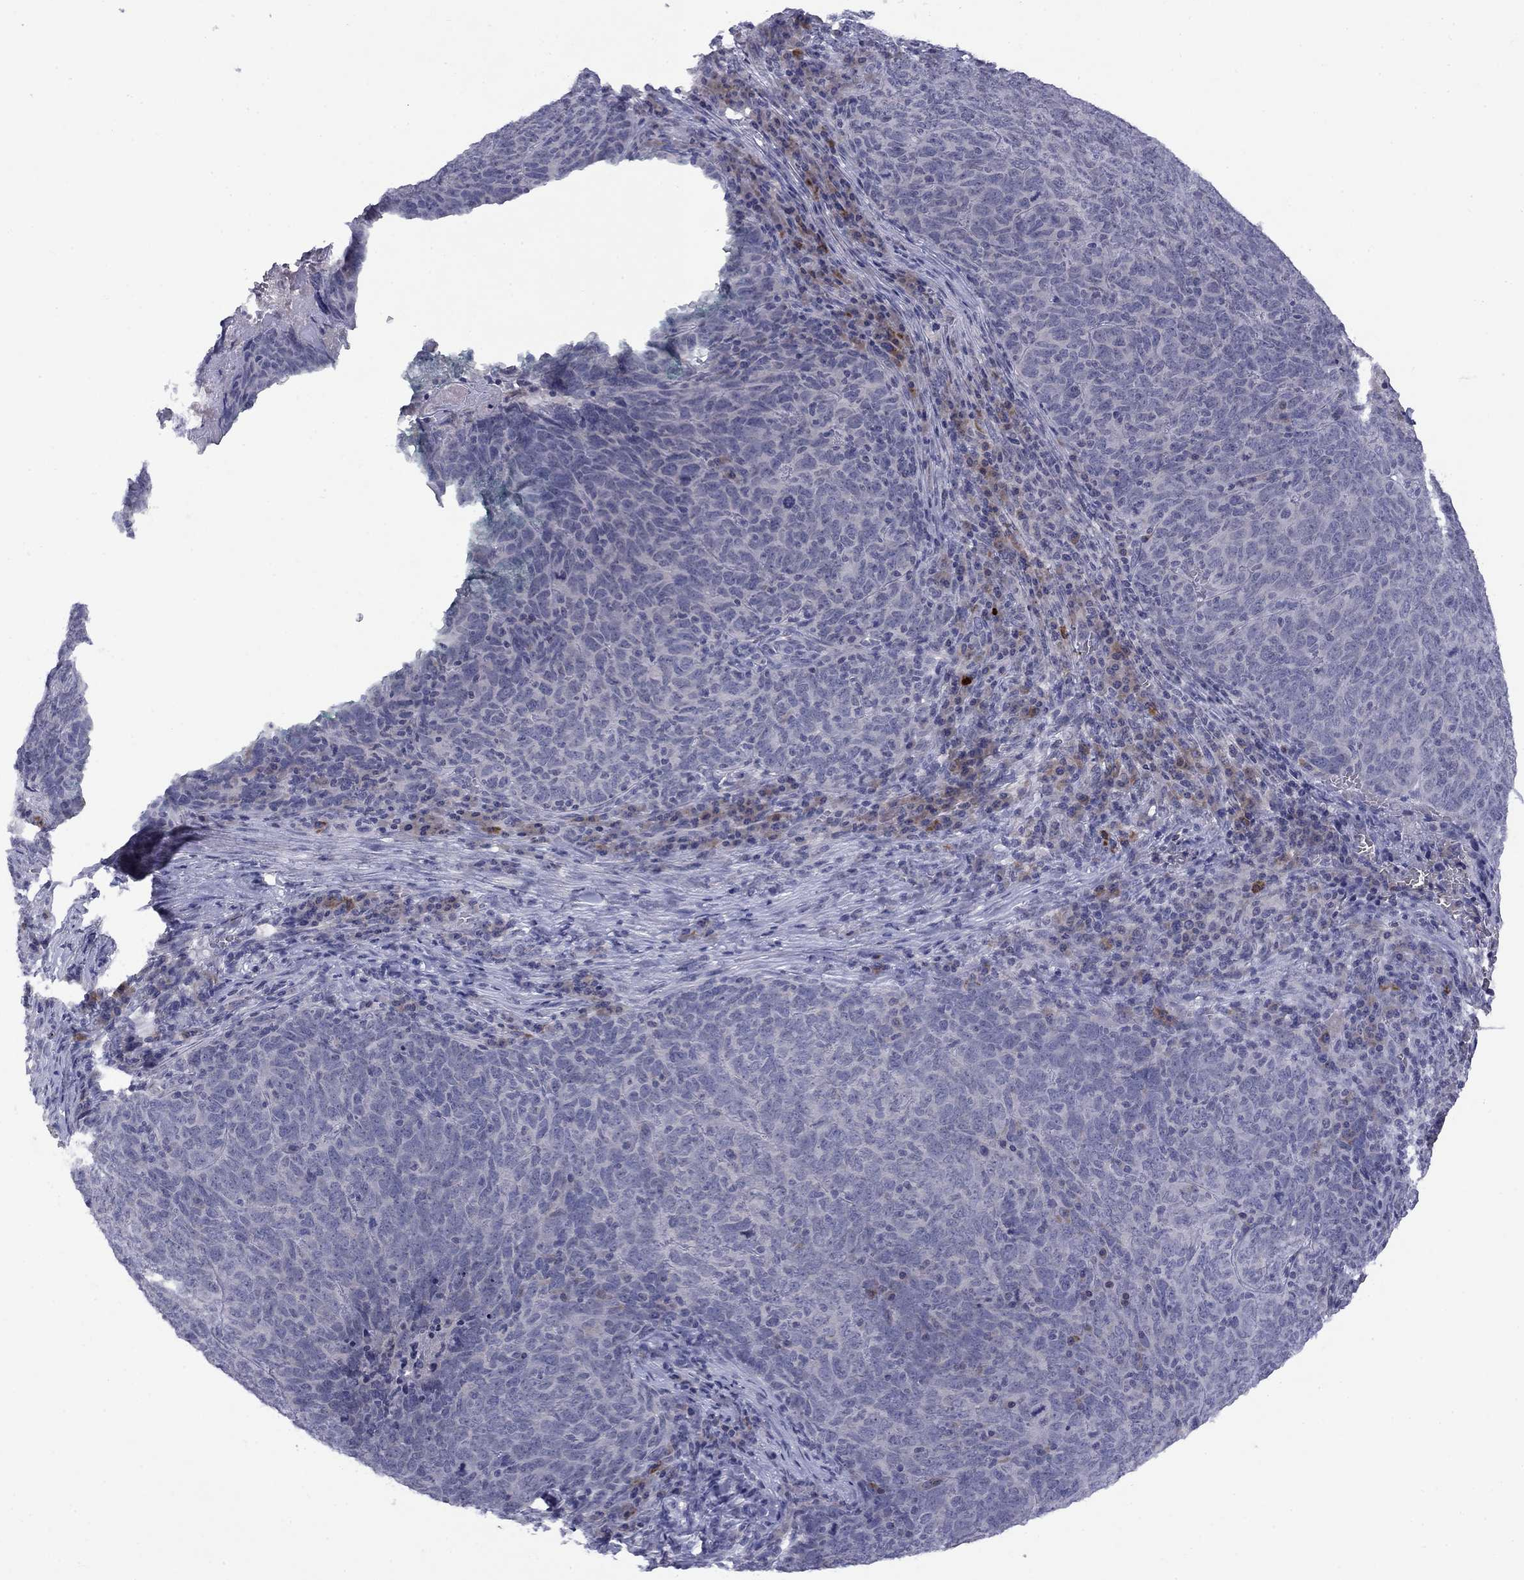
{"staining": {"intensity": "negative", "quantity": "none", "location": "none"}, "tissue": "skin cancer", "cell_type": "Tumor cells", "image_type": "cancer", "snomed": [{"axis": "morphology", "description": "Squamous cell carcinoma, NOS"}, {"axis": "topography", "description": "Skin"}, {"axis": "topography", "description": "Anal"}], "caption": "This is a image of immunohistochemistry (IHC) staining of skin cancer, which shows no positivity in tumor cells.", "gene": "CACNA1A", "patient": {"sex": "female", "age": 51}}